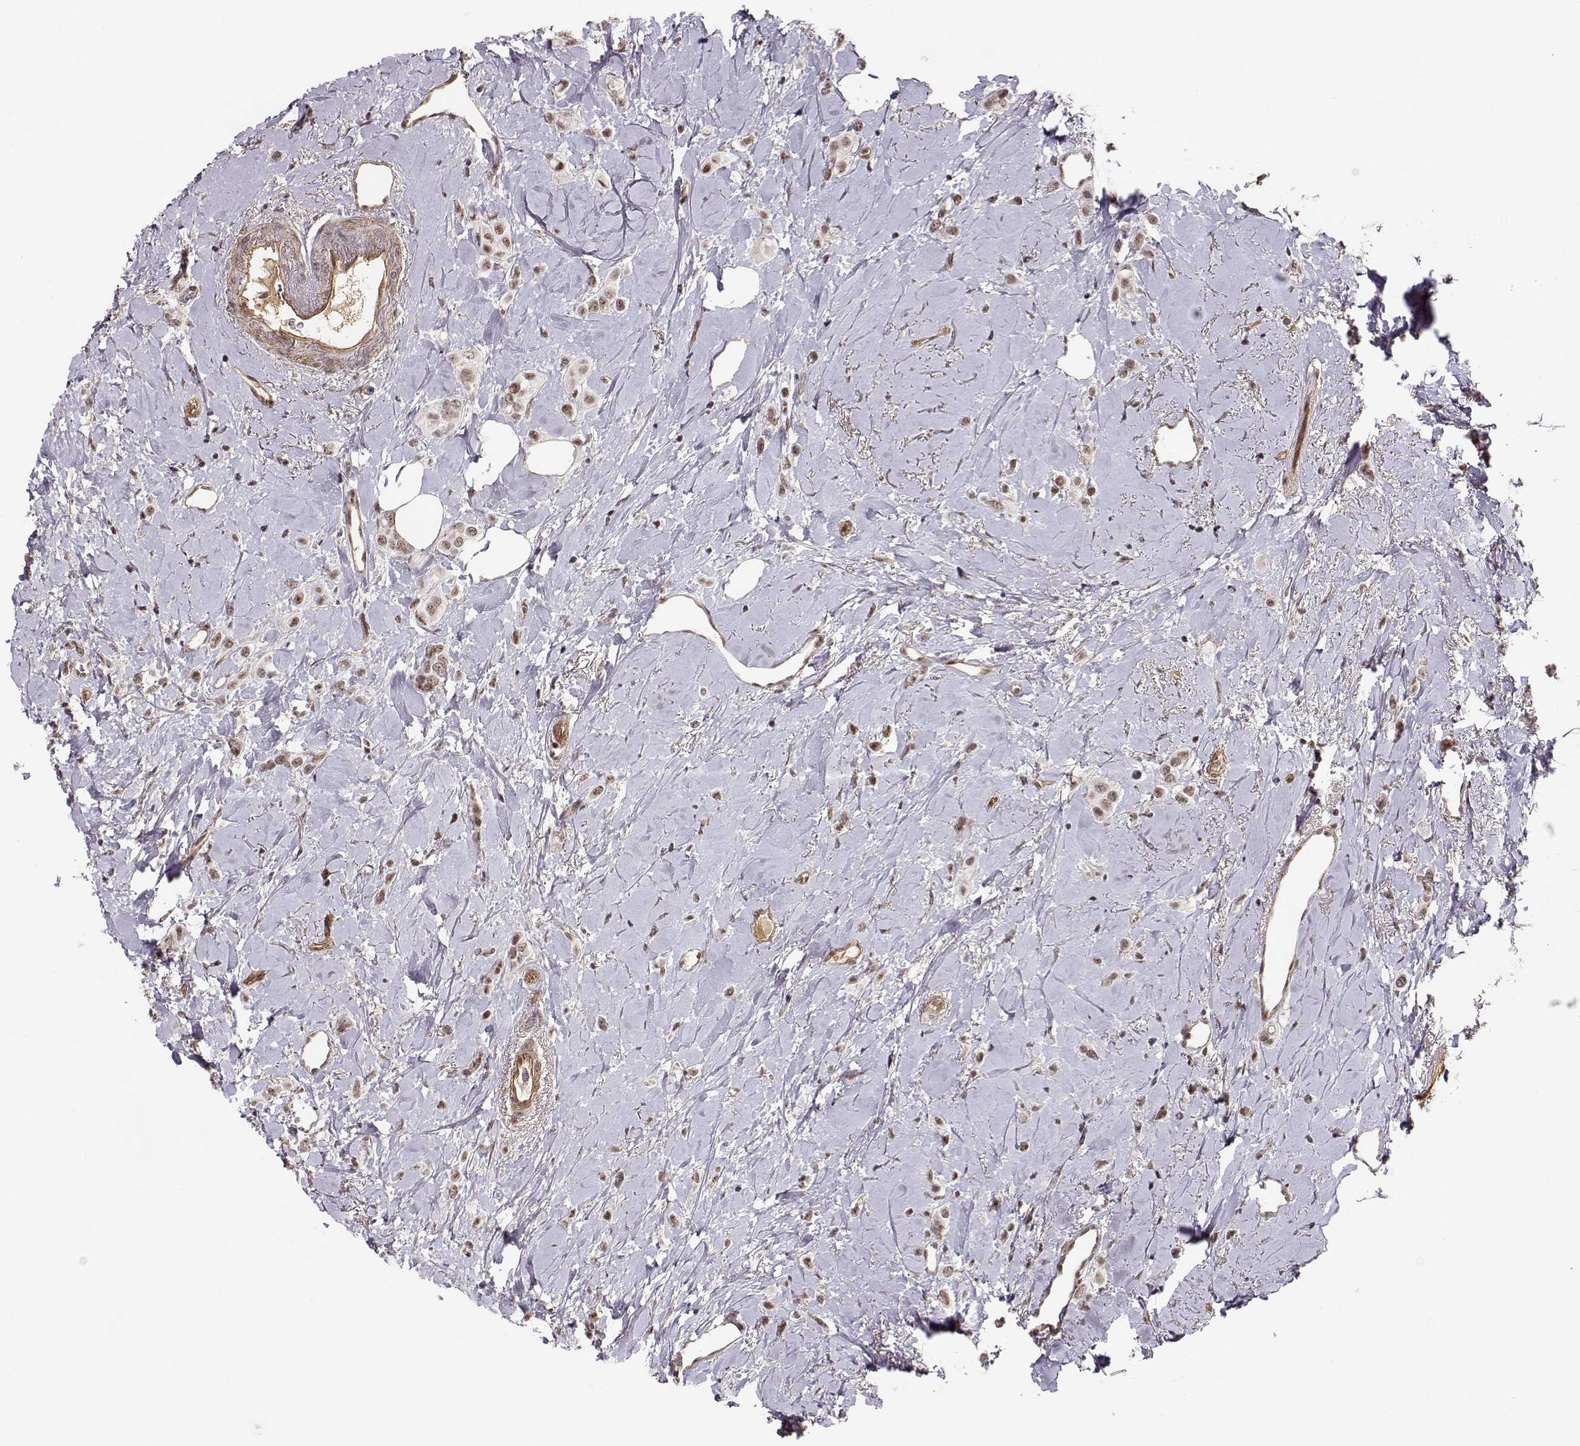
{"staining": {"intensity": "moderate", "quantity": ">75%", "location": "nuclear"}, "tissue": "breast cancer", "cell_type": "Tumor cells", "image_type": "cancer", "snomed": [{"axis": "morphology", "description": "Lobular carcinoma"}, {"axis": "topography", "description": "Breast"}], "caption": "There is medium levels of moderate nuclear staining in tumor cells of breast cancer (lobular carcinoma), as demonstrated by immunohistochemical staining (brown color).", "gene": "CIR1", "patient": {"sex": "female", "age": 66}}